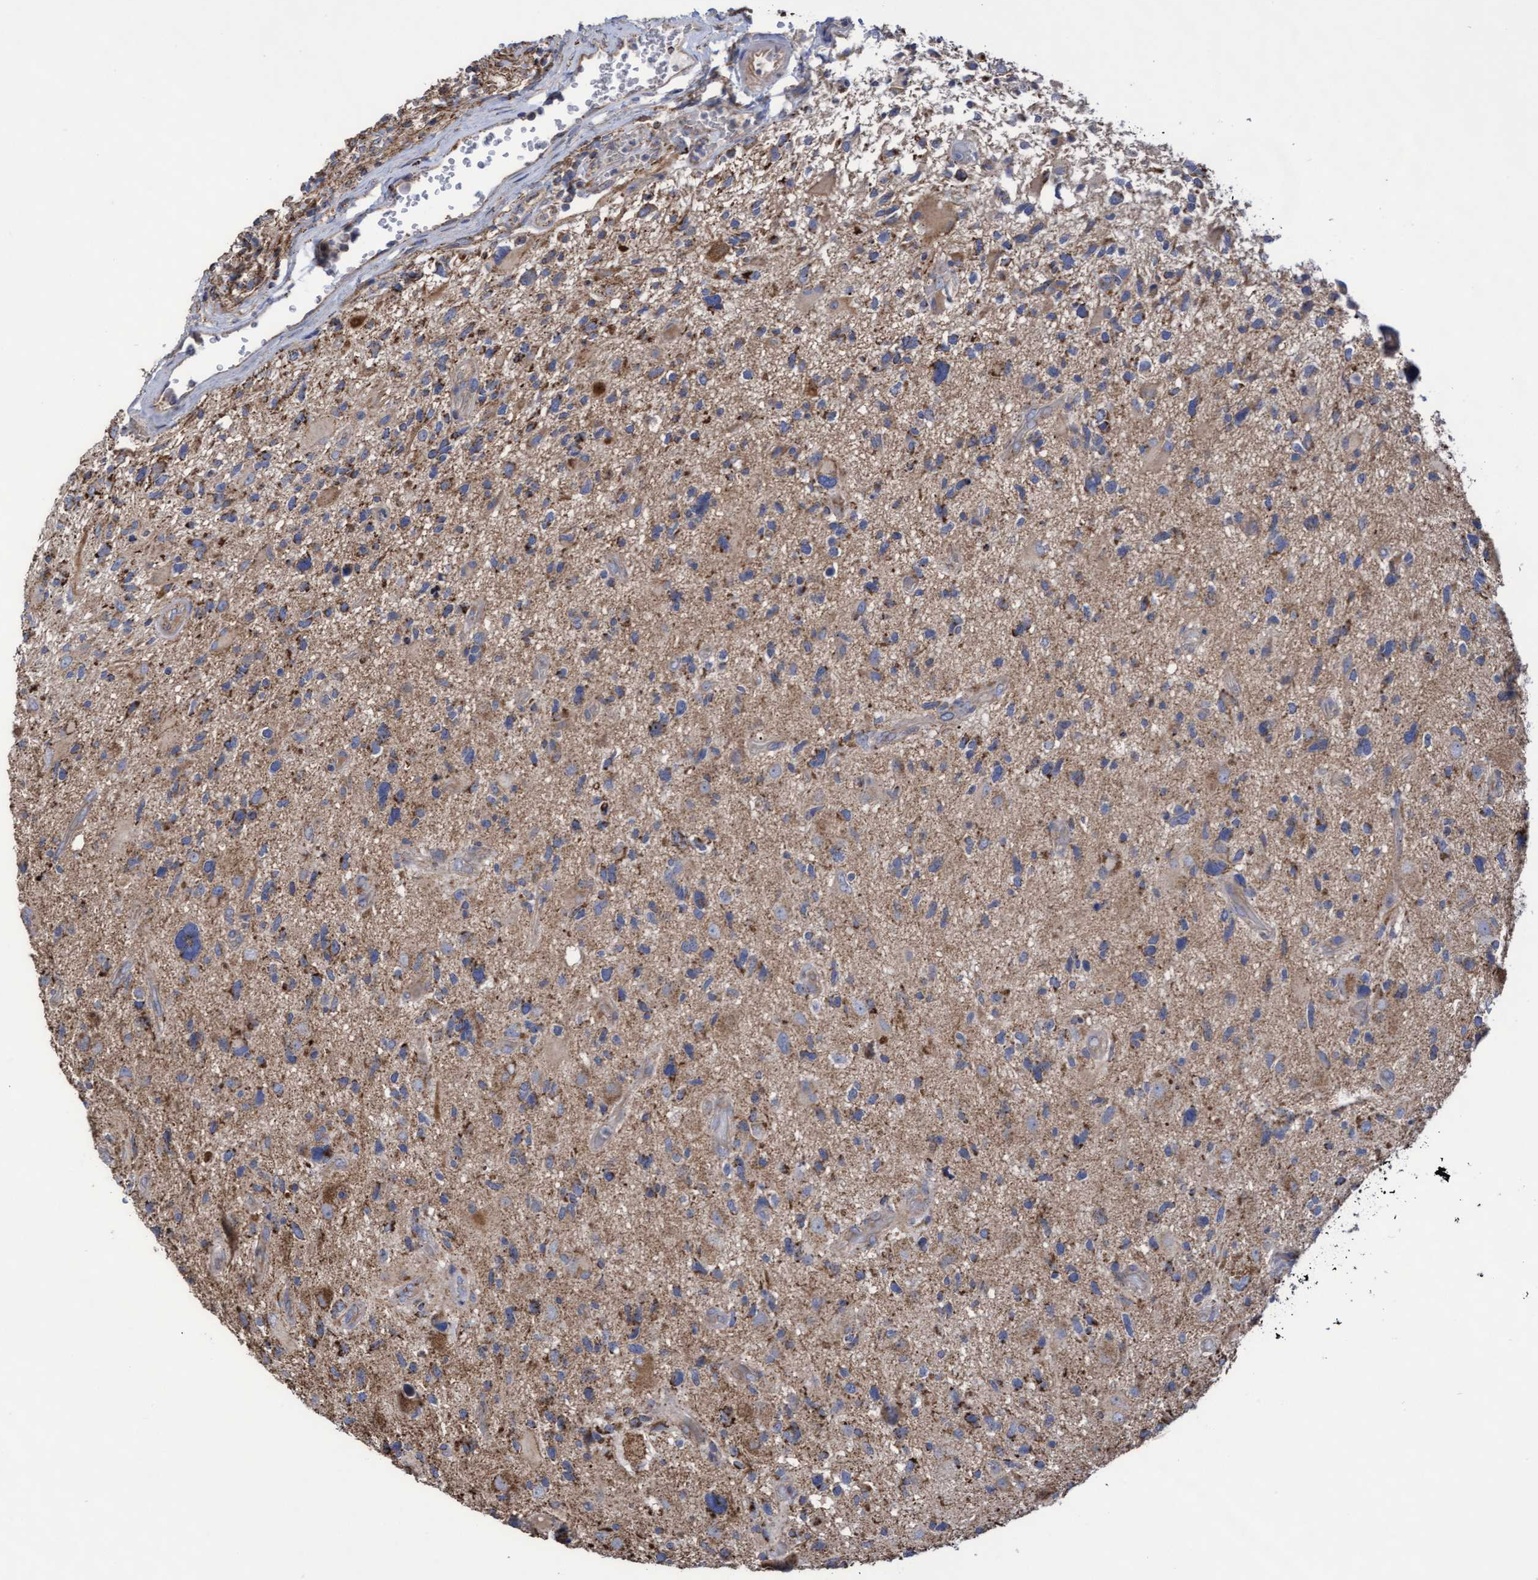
{"staining": {"intensity": "moderate", "quantity": "25%-75%", "location": "cytoplasmic/membranous"}, "tissue": "glioma", "cell_type": "Tumor cells", "image_type": "cancer", "snomed": [{"axis": "morphology", "description": "Glioma, malignant, High grade"}, {"axis": "topography", "description": "Brain"}], "caption": "Malignant glioma (high-grade) stained with DAB immunohistochemistry (IHC) exhibits medium levels of moderate cytoplasmic/membranous positivity in about 25%-75% of tumor cells. (IHC, brightfield microscopy, high magnification).", "gene": "COBL", "patient": {"sex": "male", "age": 33}}